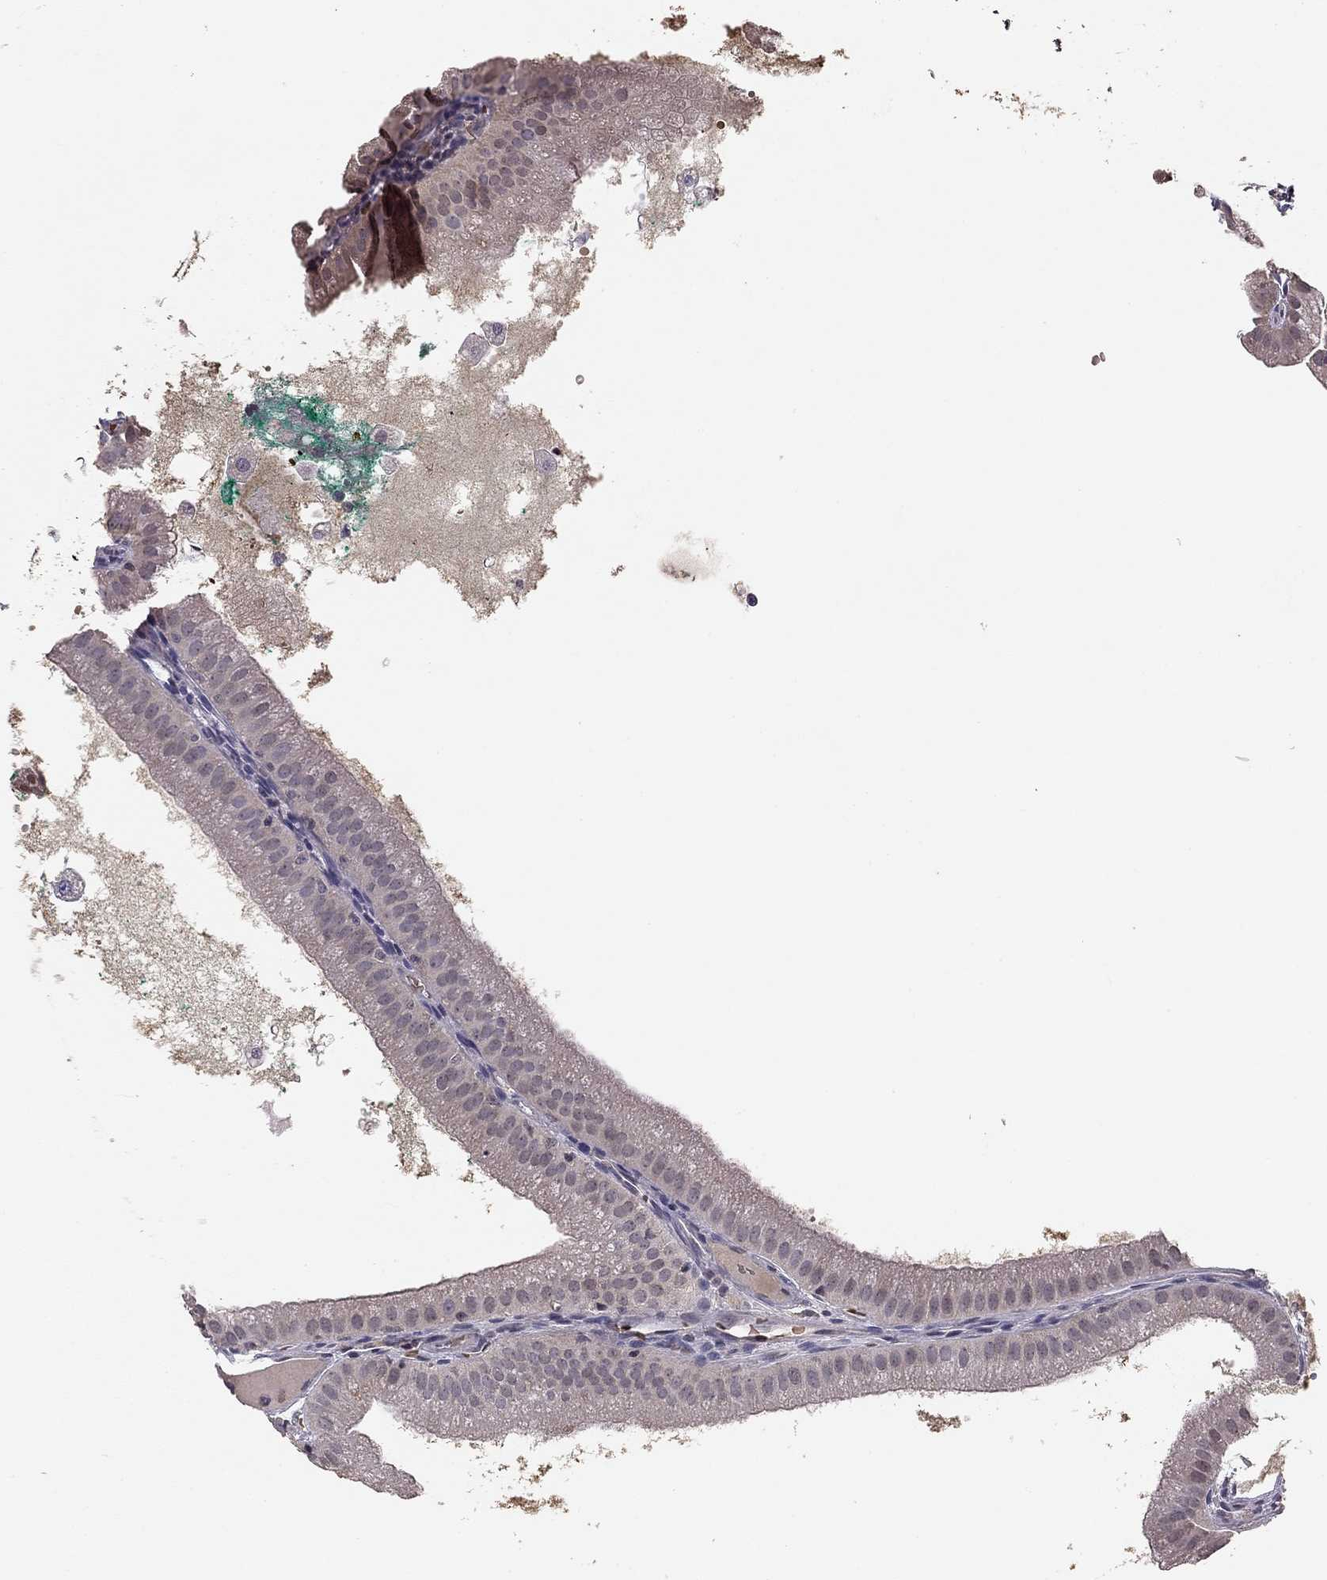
{"staining": {"intensity": "negative", "quantity": "none", "location": "none"}, "tissue": "gallbladder", "cell_type": "Glandular cells", "image_type": "normal", "snomed": [{"axis": "morphology", "description": "Normal tissue, NOS"}, {"axis": "topography", "description": "Gallbladder"}], "caption": "High power microscopy micrograph of an IHC micrograph of benign gallbladder, revealing no significant positivity in glandular cells. (Brightfield microscopy of DAB IHC at high magnification).", "gene": "RHCE", "patient": {"sex": "male", "age": 67}}